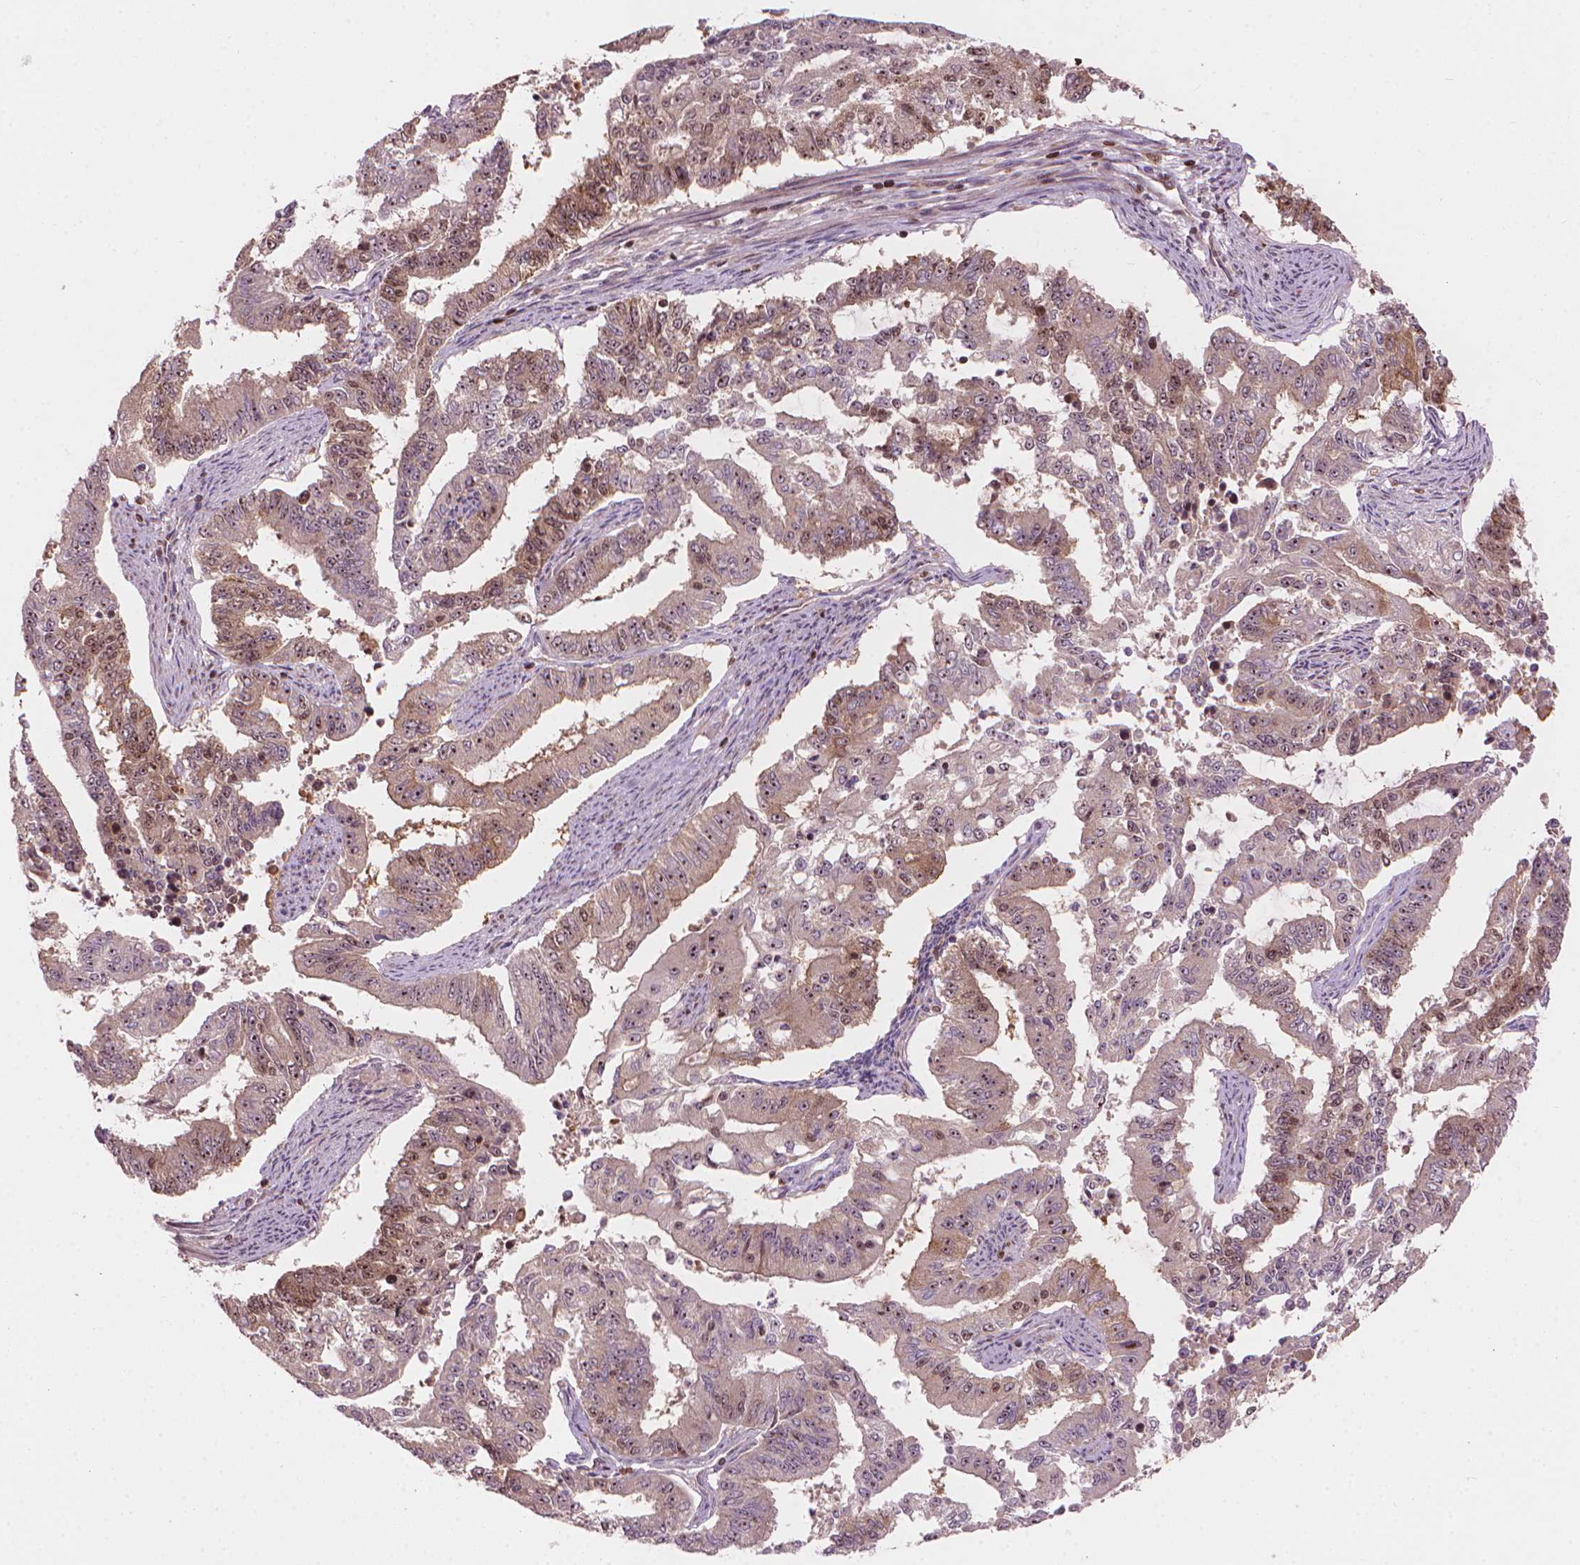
{"staining": {"intensity": "moderate", "quantity": "25%-75%", "location": "nuclear"}, "tissue": "endometrial cancer", "cell_type": "Tumor cells", "image_type": "cancer", "snomed": [{"axis": "morphology", "description": "Adenocarcinoma, NOS"}, {"axis": "topography", "description": "Uterus"}], "caption": "Brown immunohistochemical staining in endometrial cancer exhibits moderate nuclear staining in about 25%-75% of tumor cells. (Stains: DAB (3,3'-diaminobenzidine) in brown, nuclei in blue, Microscopy: brightfield microscopy at high magnification).", "gene": "SMC2", "patient": {"sex": "female", "age": 59}}